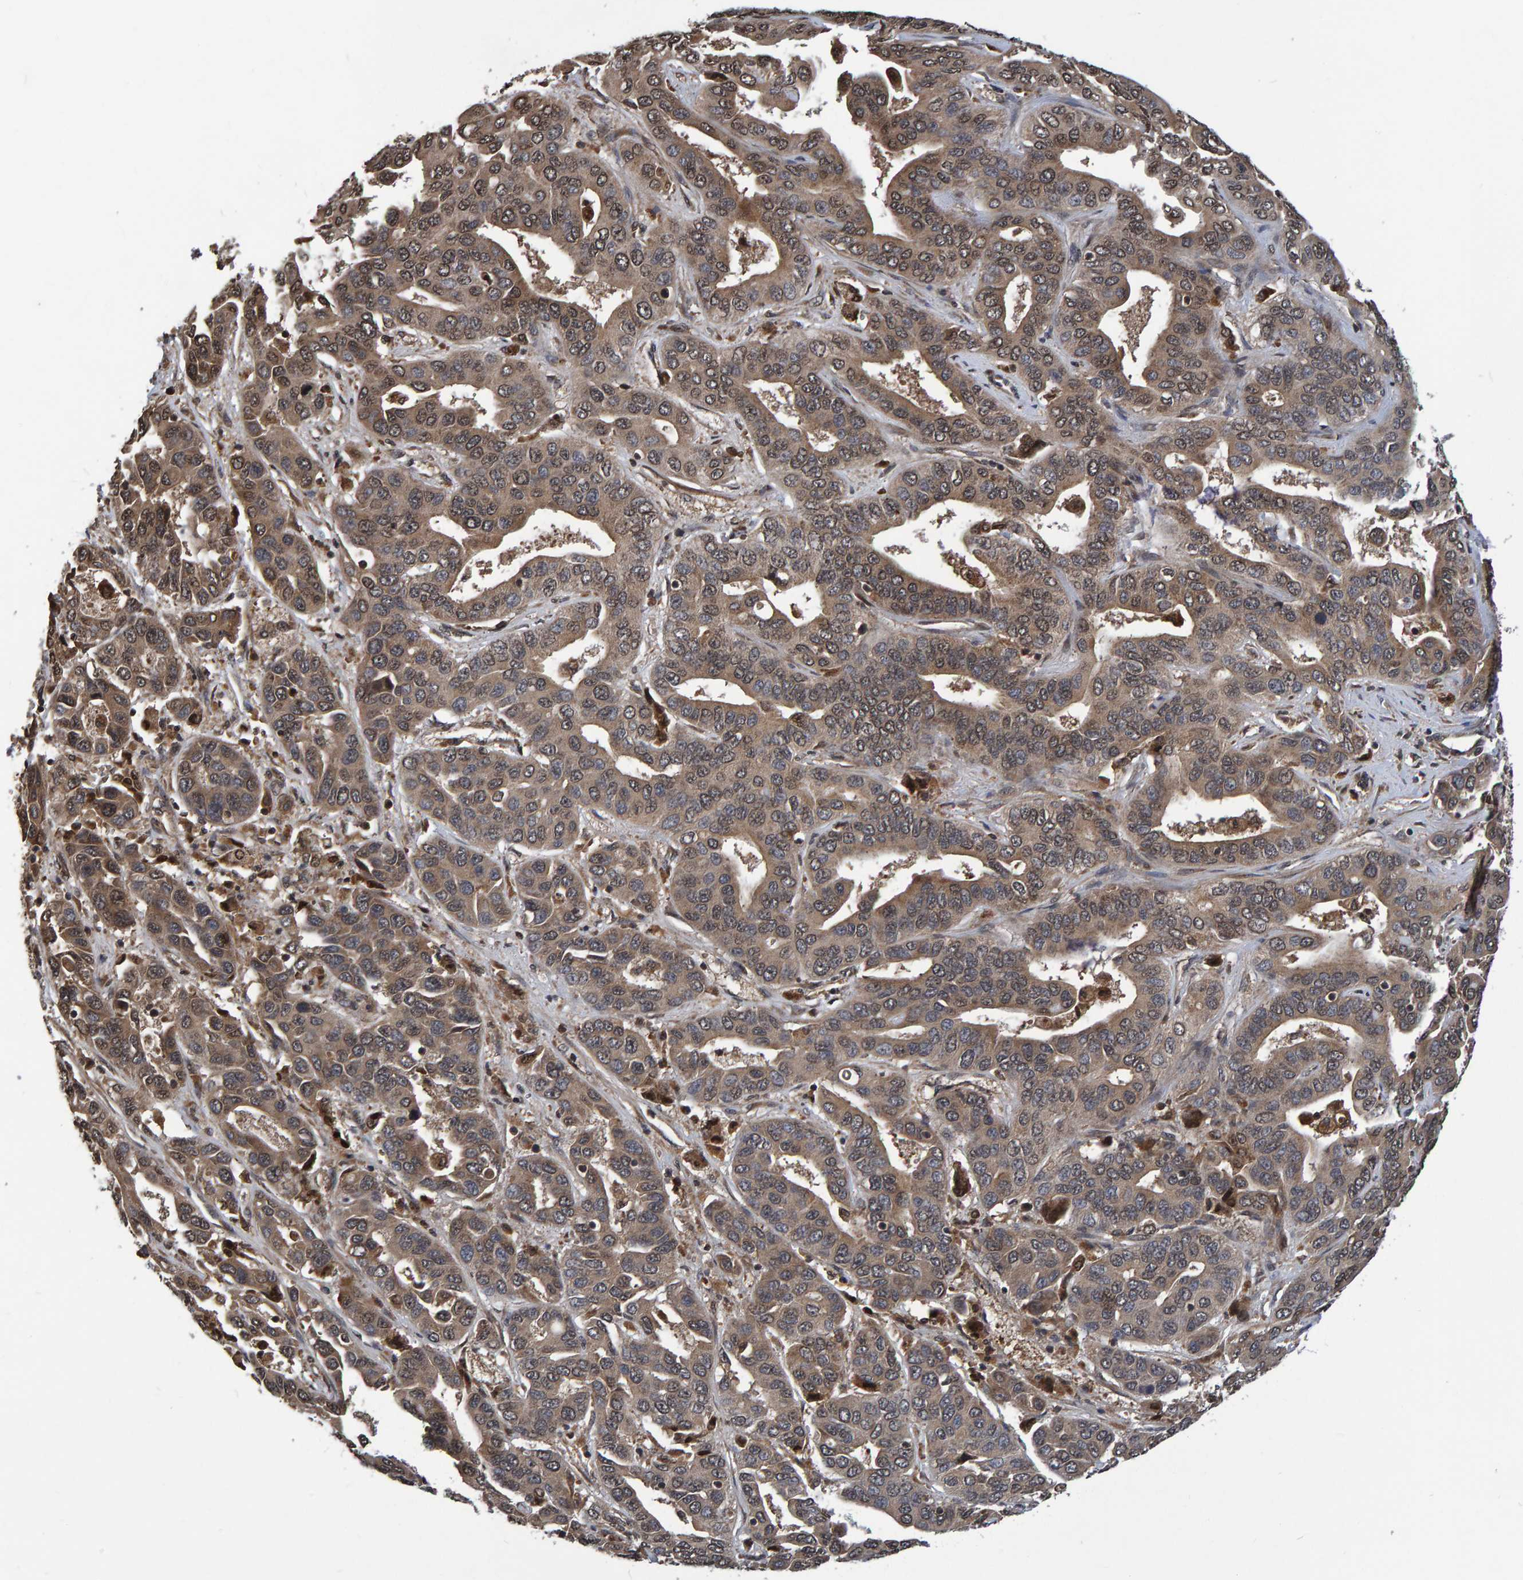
{"staining": {"intensity": "moderate", "quantity": ">75%", "location": "cytoplasmic/membranous"}, "tissue": "liver cancer", "cell_type": "Tumor cells", "image_type": "cancer", "snomed": [{"axis": "morphology", "description": "Cholangiocarcinoma"}, {"axis": "topography", "description": "Liver"}], "caption": "A brown stain highlights moderate cytoplasmic/membranous staining of a protein in human liver cancer tumor cells.", "gene": "GAB2", "patient": {"sex": "female", "age": 52}}